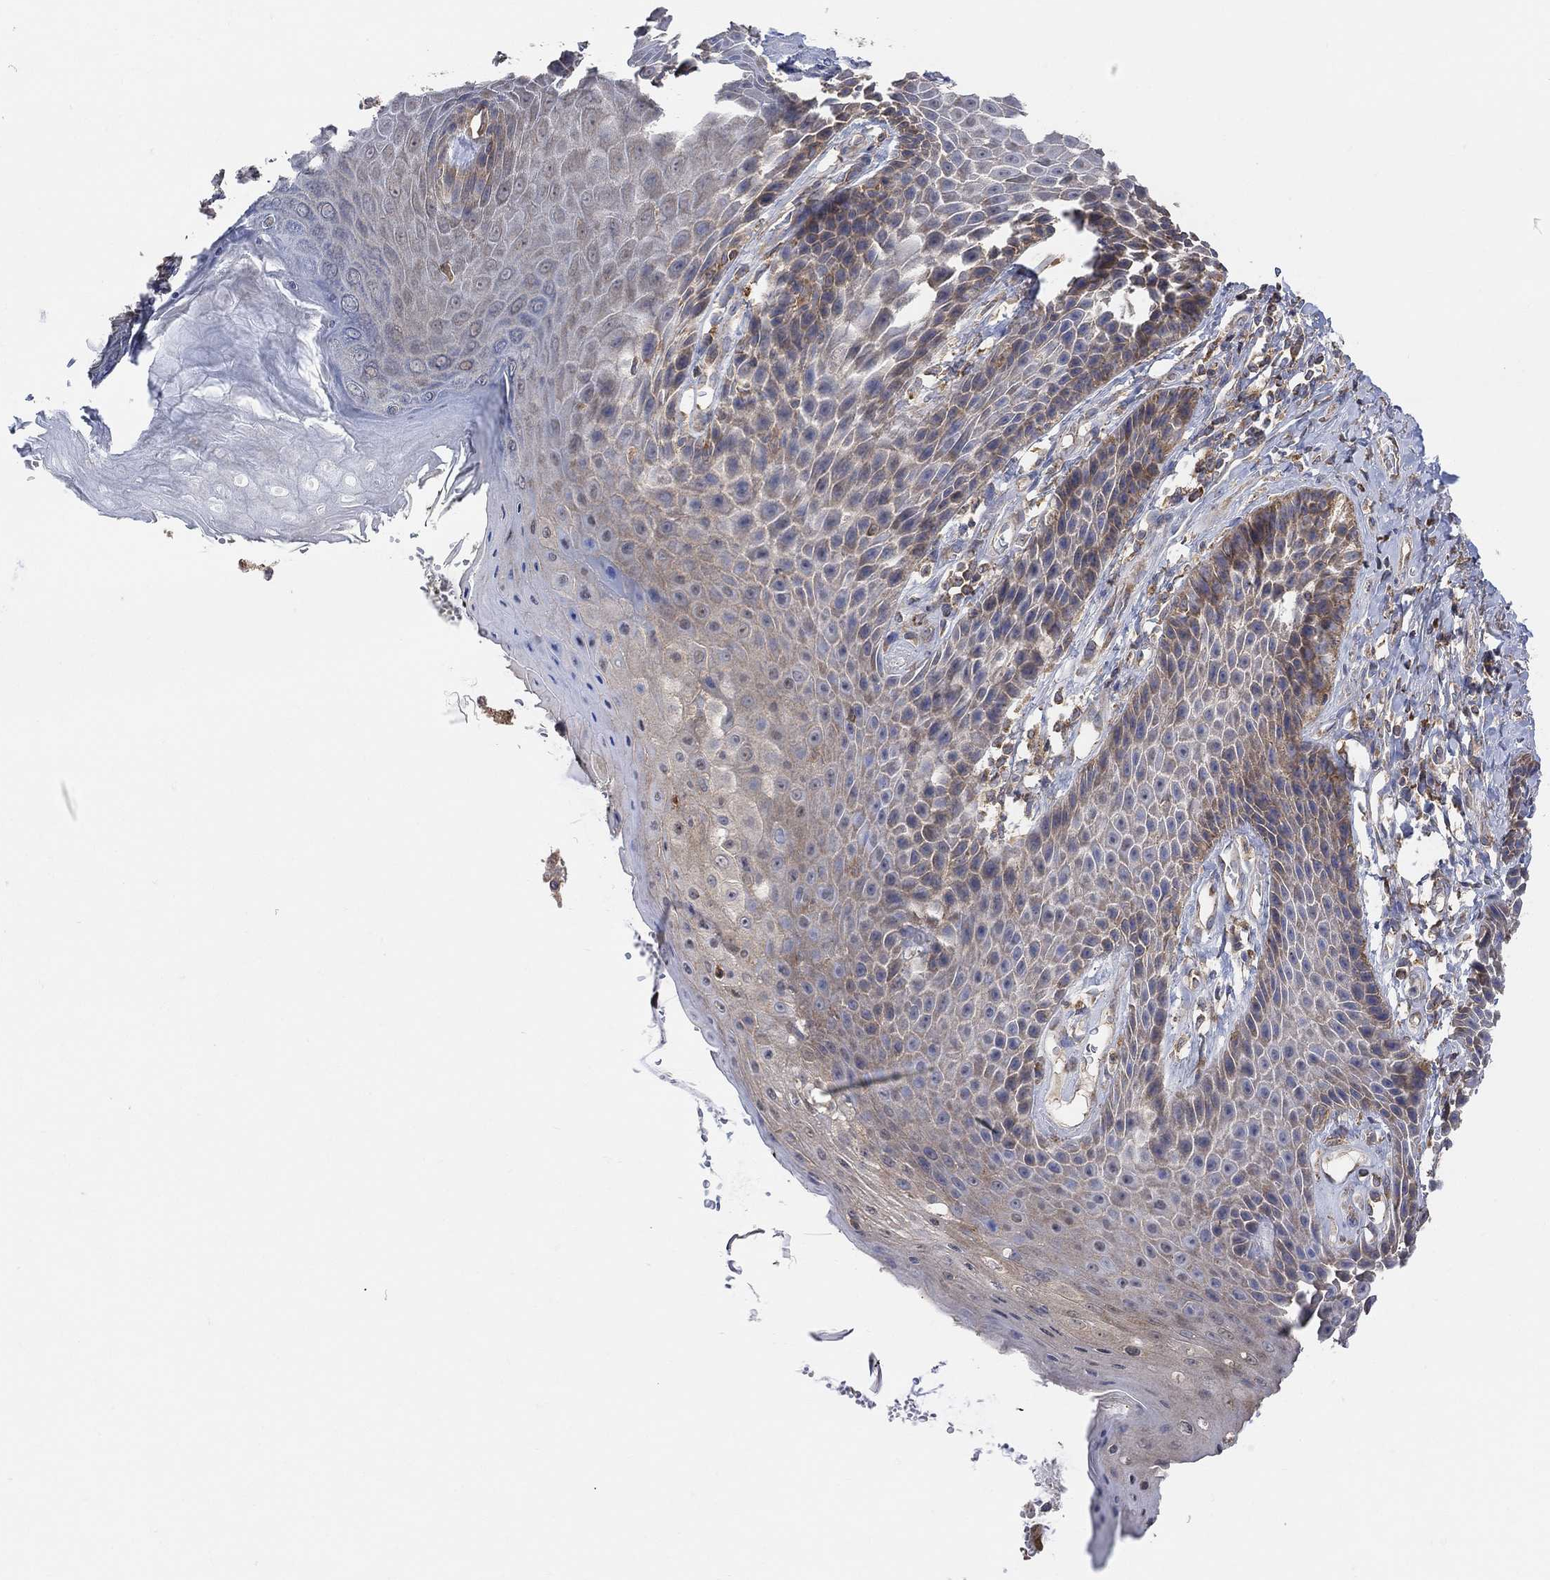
{"staining": {"intensity": "weak", "quantity": "25%-75%", "location": "cytoplasmic/membranous"}, "tissue": "skin", "cell_type": "Epidermal cells", "image_type": "normal", "snomed": [{"axis": "morphology", "description": "Normal tissue, NOS"}, {"axis": "topography", "description": "Skeletal muscle"}, {"axis": "topography", "description": "Anal"}, {"axis": "topography", "description": "Peripheral nerve tissue"}], "caption": "An image showing weak cytoplasmic/membranous staining in about 25%-75% of epidermal cells in benign skin, as visualized by brown immunohistochemical staining.", "gene": "BLOC1S3", "patient": {"sex": "male", "age": 53}}